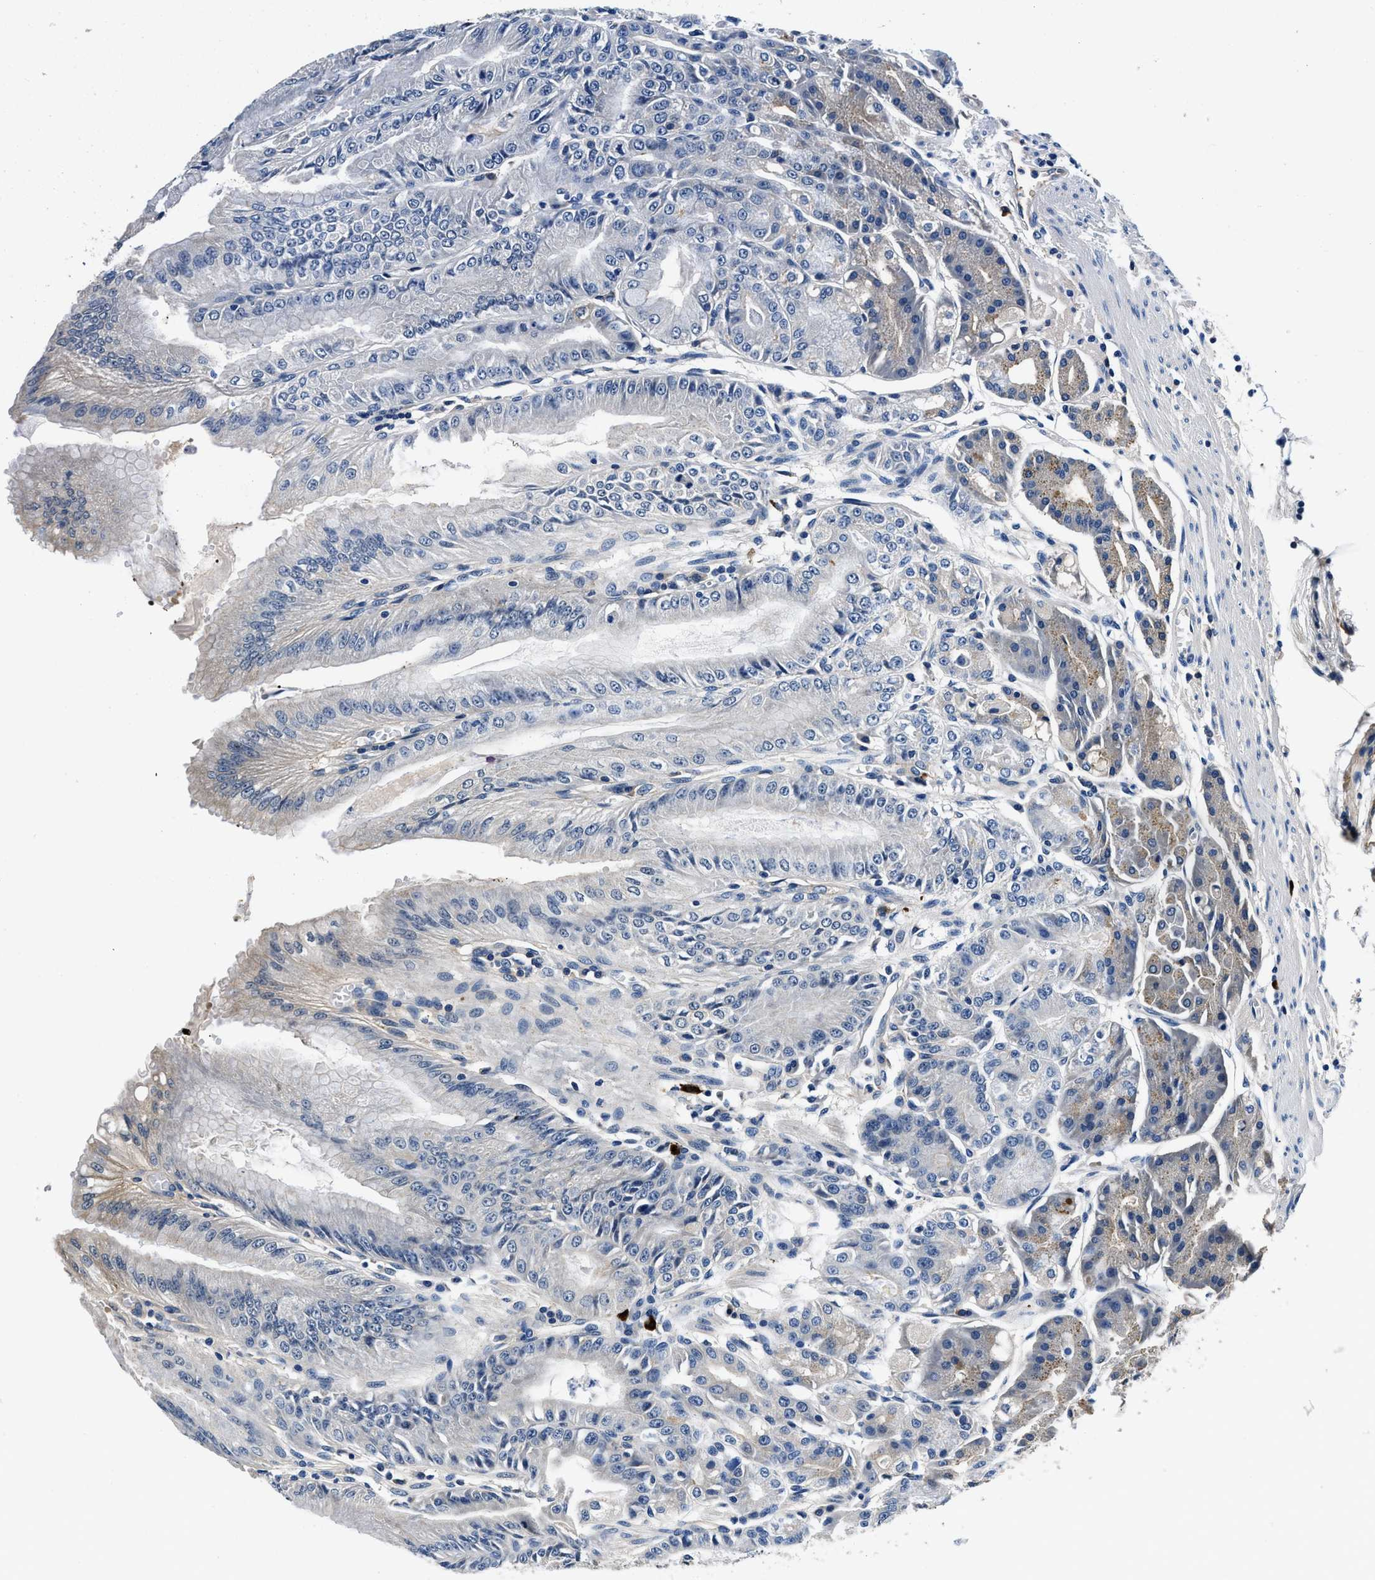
{"staining": {"intensity": "moderate", "quantity": "25%-75%", "location": "cytoplasmic/membranous"}, "tissue": "stomach", "cell_type": "Glandular cells", "image_type": "normal", "snomed": [{"axis": "morphology", "description": "Normal tissue, NOS"}, {"axis": "topography", "description": "Stomach, lower"}], "caption": "The micrograph shows staining of unremarkable stomach, revealing moderate cytoplasmic/membranous protein expression (brown color) within glandular cells.", "gene": "ZFAND3", "patient": {"sex": "male", "age": 71}}